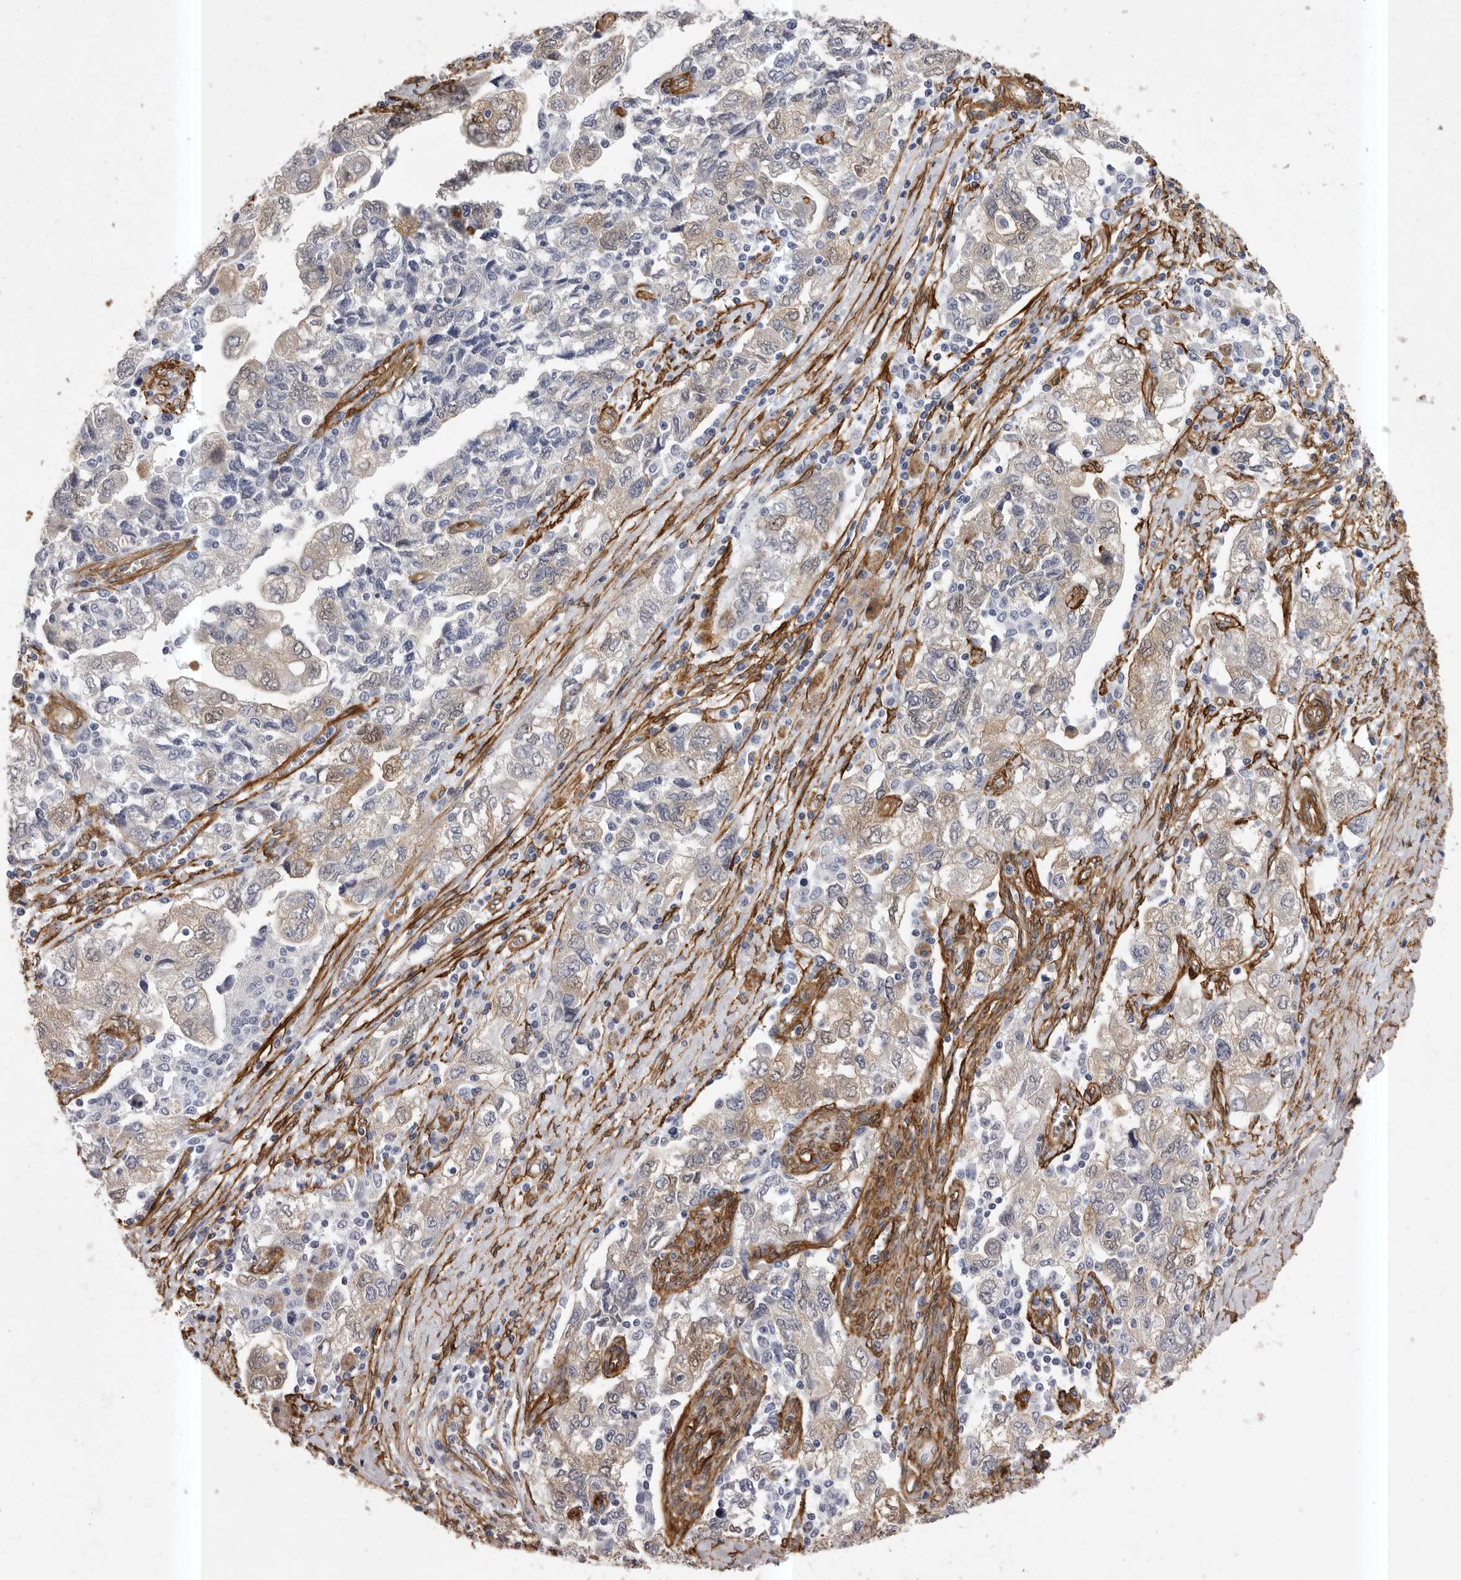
{"staining": {"intensity": "weak", "quantity": "25%-75%", "location": "cytoplasmic/membranous"}, "tissue": "ovarian cancer", "cell_type": "Tumor cells", "image_type": "cancer", "snomed": [{"axis": "morphology", "description": "Carcinoma, NOS"}, {"axis": "morphology", "description": "Cystadenocarcinoma, serous, NOS"}, {"axis": "topography", "description": "Ovary"}], "caption": "This micrograph demonstrates IHC staining of human ovarian cancer (serous cystadenocarcinoma), with low weak cytoplasmic/membranous expression in about 25%-75% of tumor cells.", "gene": "ENAH", "patient": {"sex": "female", "age": 69}}